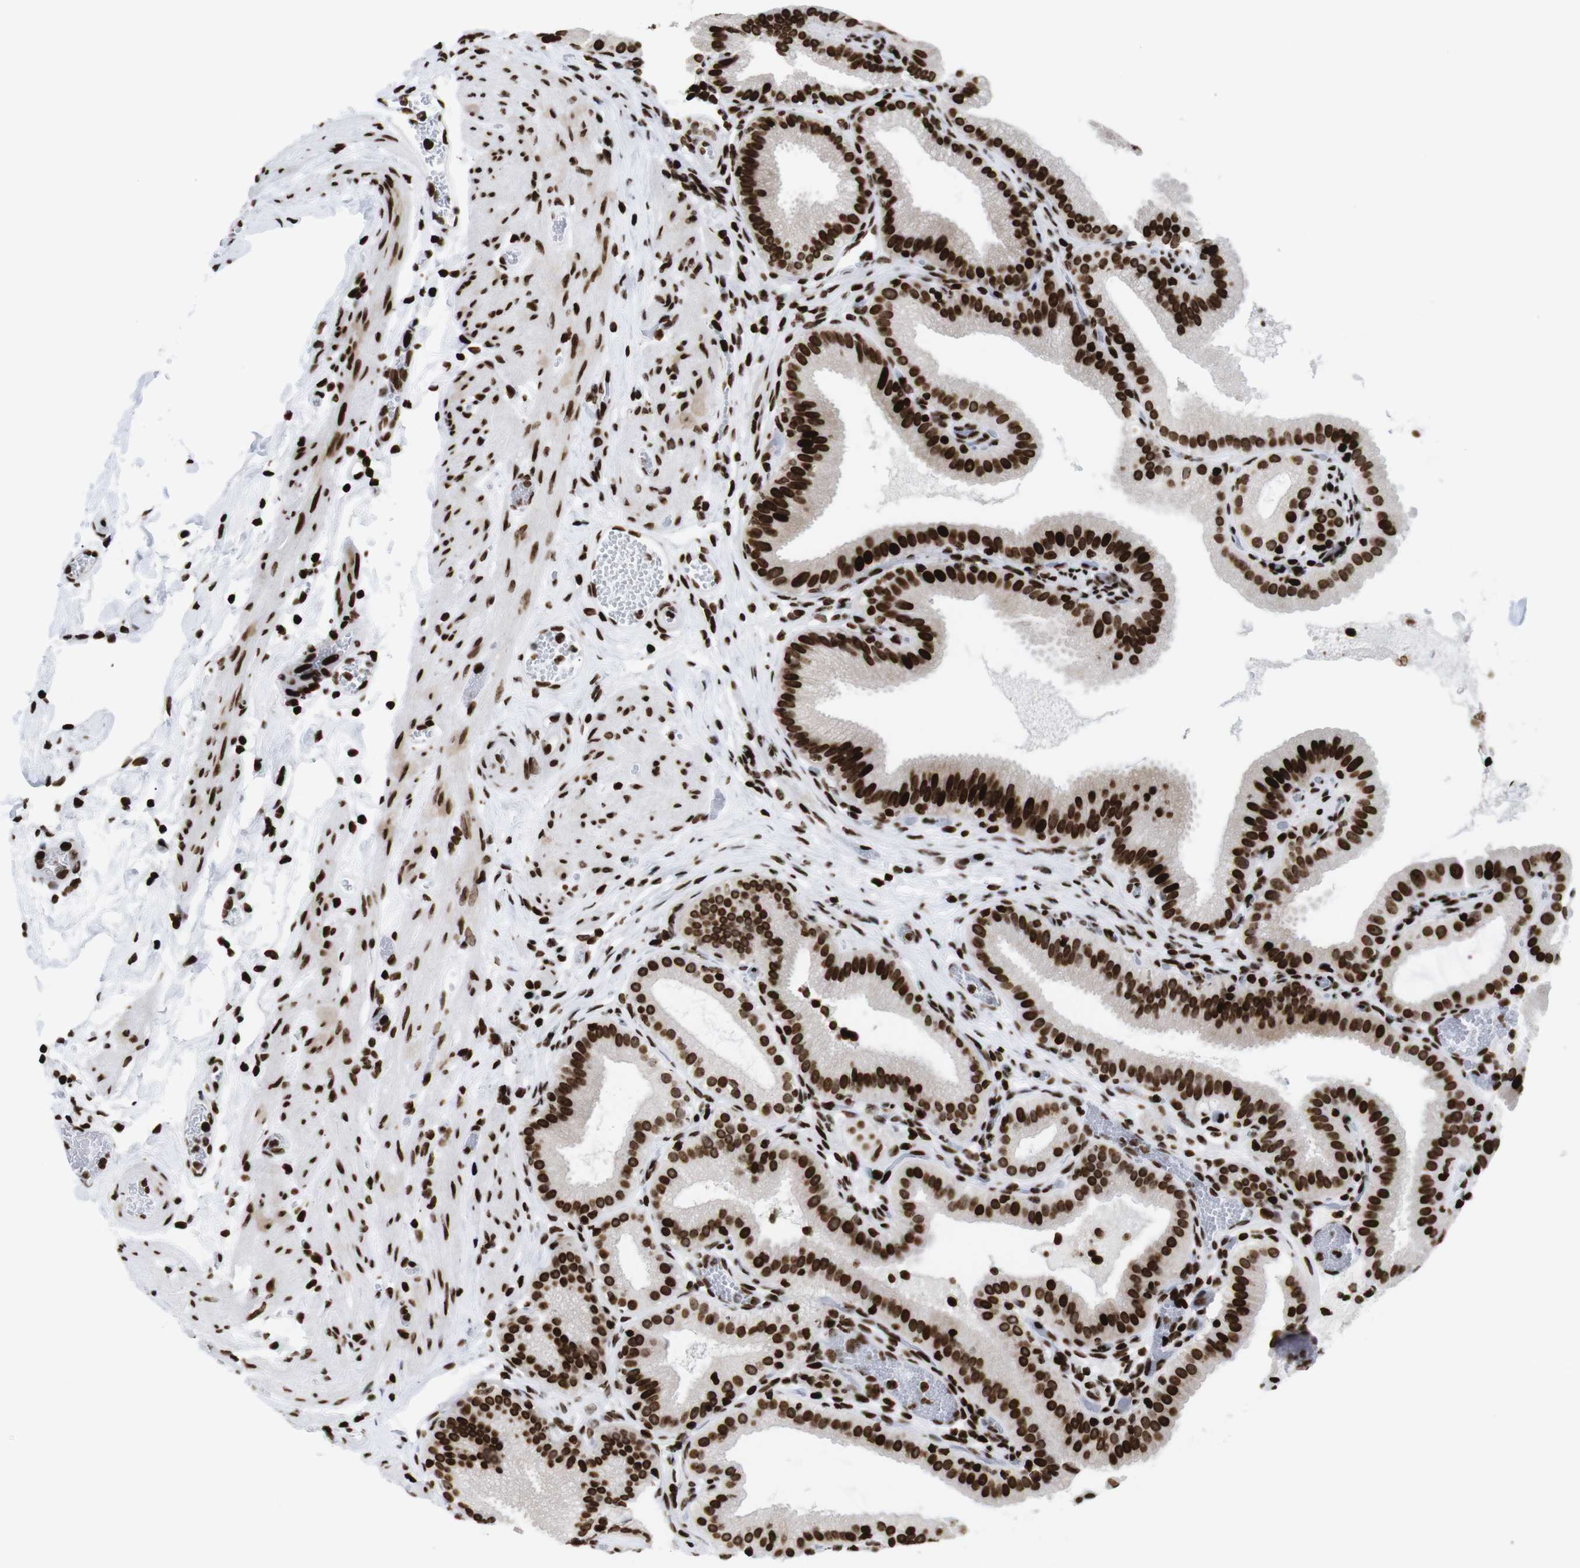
{"staining": {"intensity": "strong", "quantity": ">75%", "location": "nuclear"}, "tissue": "gallbladder", "cell_type": "Glandular cells", "image_type": "normal", "snomed": [{"axis": "morphology", "description": "Normal tissue, NOS"}, {"axis": "topography", "description": "Gallbladder"}], "caption": "The immunohistochemical stain highlights strong nuclear positivity in glandular cells of benign gallbladder.", "gene": "H1", "patient": {"sex": "male", "age": 54}}